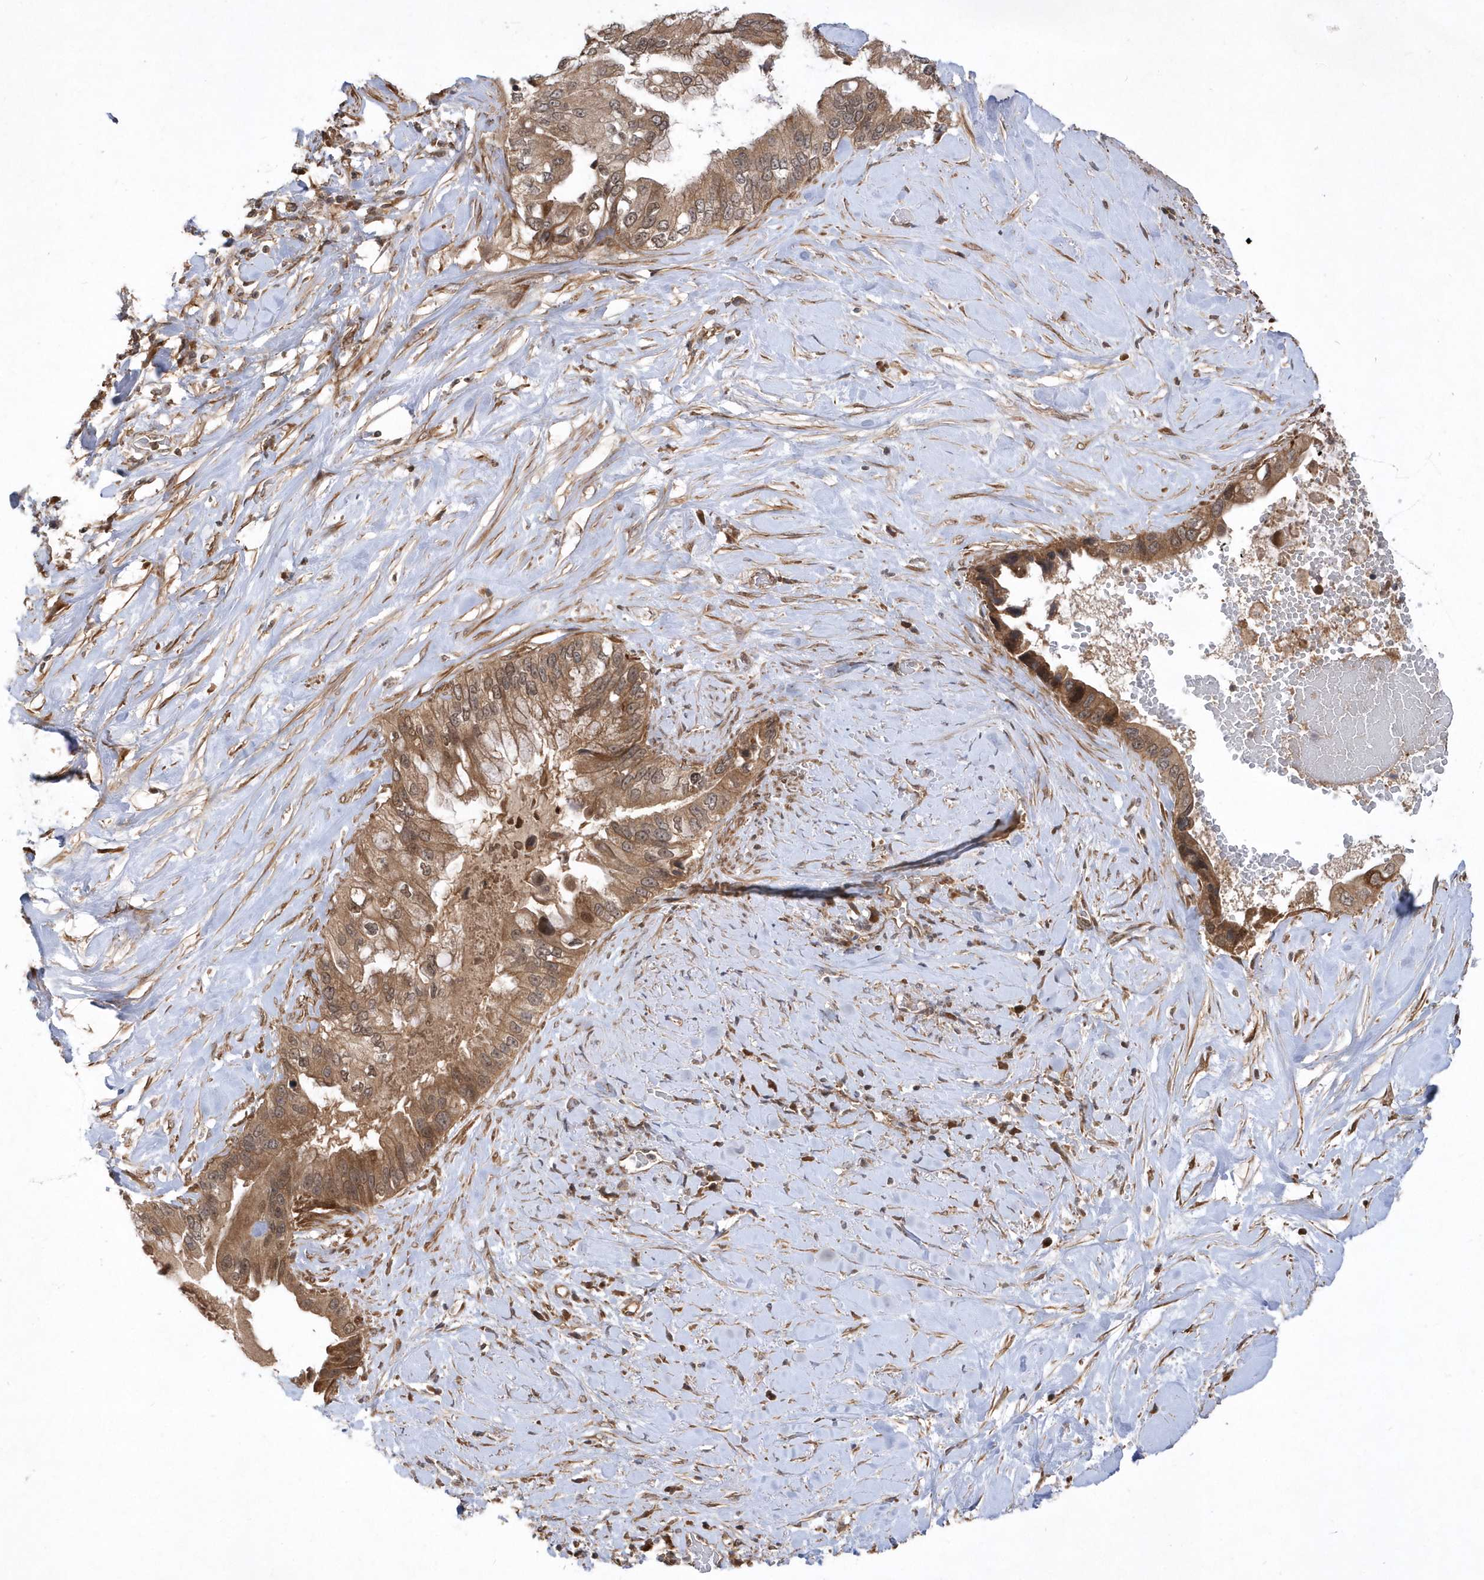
{"staining": {"intensity": "moderate", "quantity": ">75%", "location": "cytoplasmic/membranous,nuclear"}, "tissue": "pancreatic cancer", "cell_type": "Tumor cells", "image_type": "cancer", "snomed": [{"axis": "morphology", "description": "Inflammation, NOS"}, {"axis": "morphology", "description": "Adenocarcinoma, NOS"}, {"axis": "topography", "description": "Pancreas"}], "caption": "Immunohistochemistry image of neoplastic tissue: human pancreatic cancer stained using IHC demonstrates medium levels of moderate protein expression localized specifically in the cytoplasmic/membranous and nuclear of tumor cells, appearing as a cytoplasmic/membranous and nuclear brown color.", "gene": "GFM2", "patient": {"sex": "female", "age": 56}}